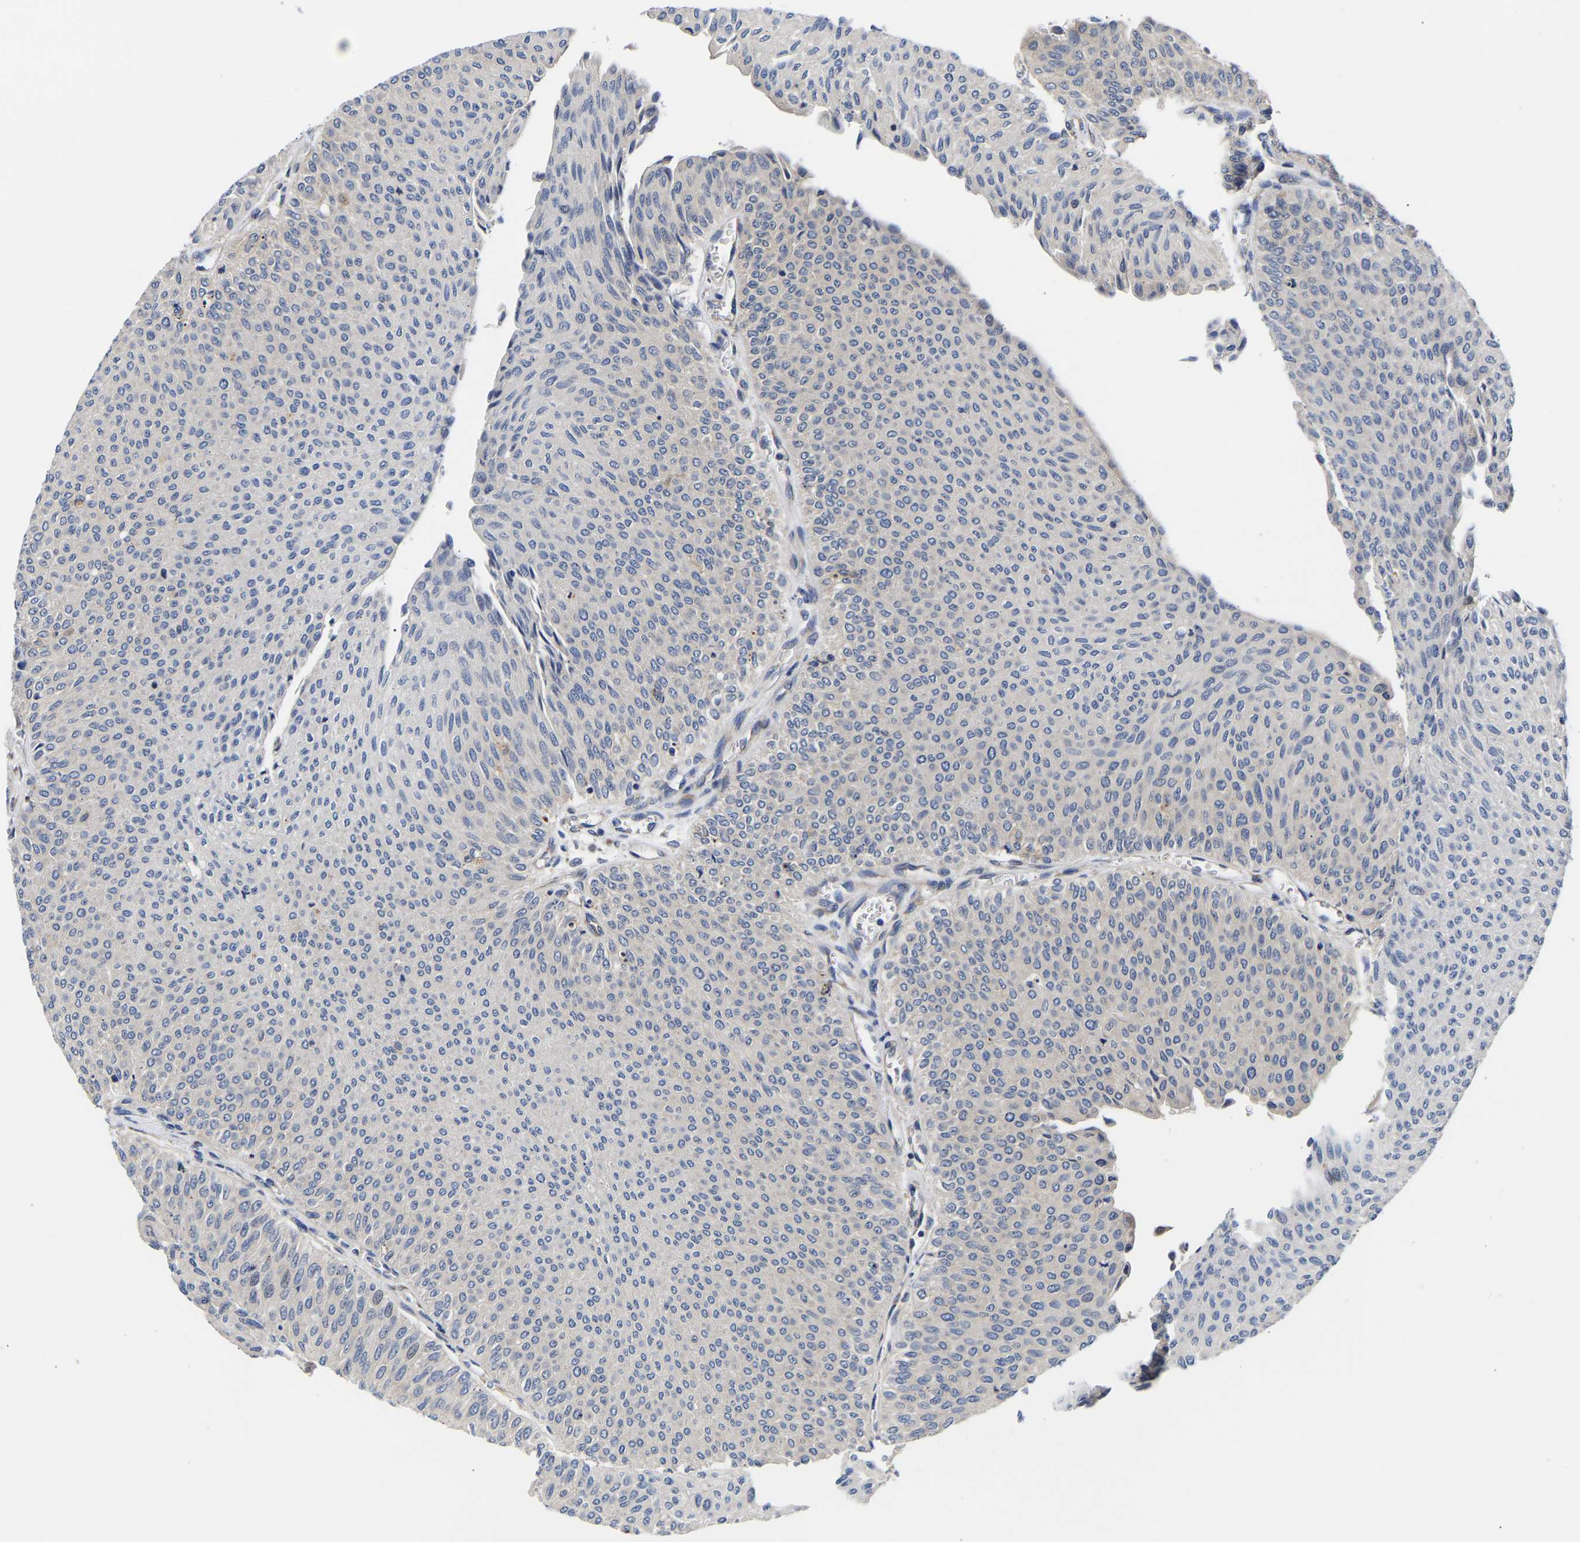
{"staining": {"intensity": "negative", "quantity": "none", "location": "none"}, "tissue": "urothelial cancer", "cell_type": "Tumor cells", "image_type": "cancer", "snomed": [{"axis": "morphology", "description": "Urothelial carcinoma, Low grade"}, {"axis": "topography", "description": "Urinary bladder"}], "caption": "Image shows no protein expression in tumor cells of urothelial cancer tissue.", "gene": "CCDC6", "patient": {"sex": "male", "age": 78}}